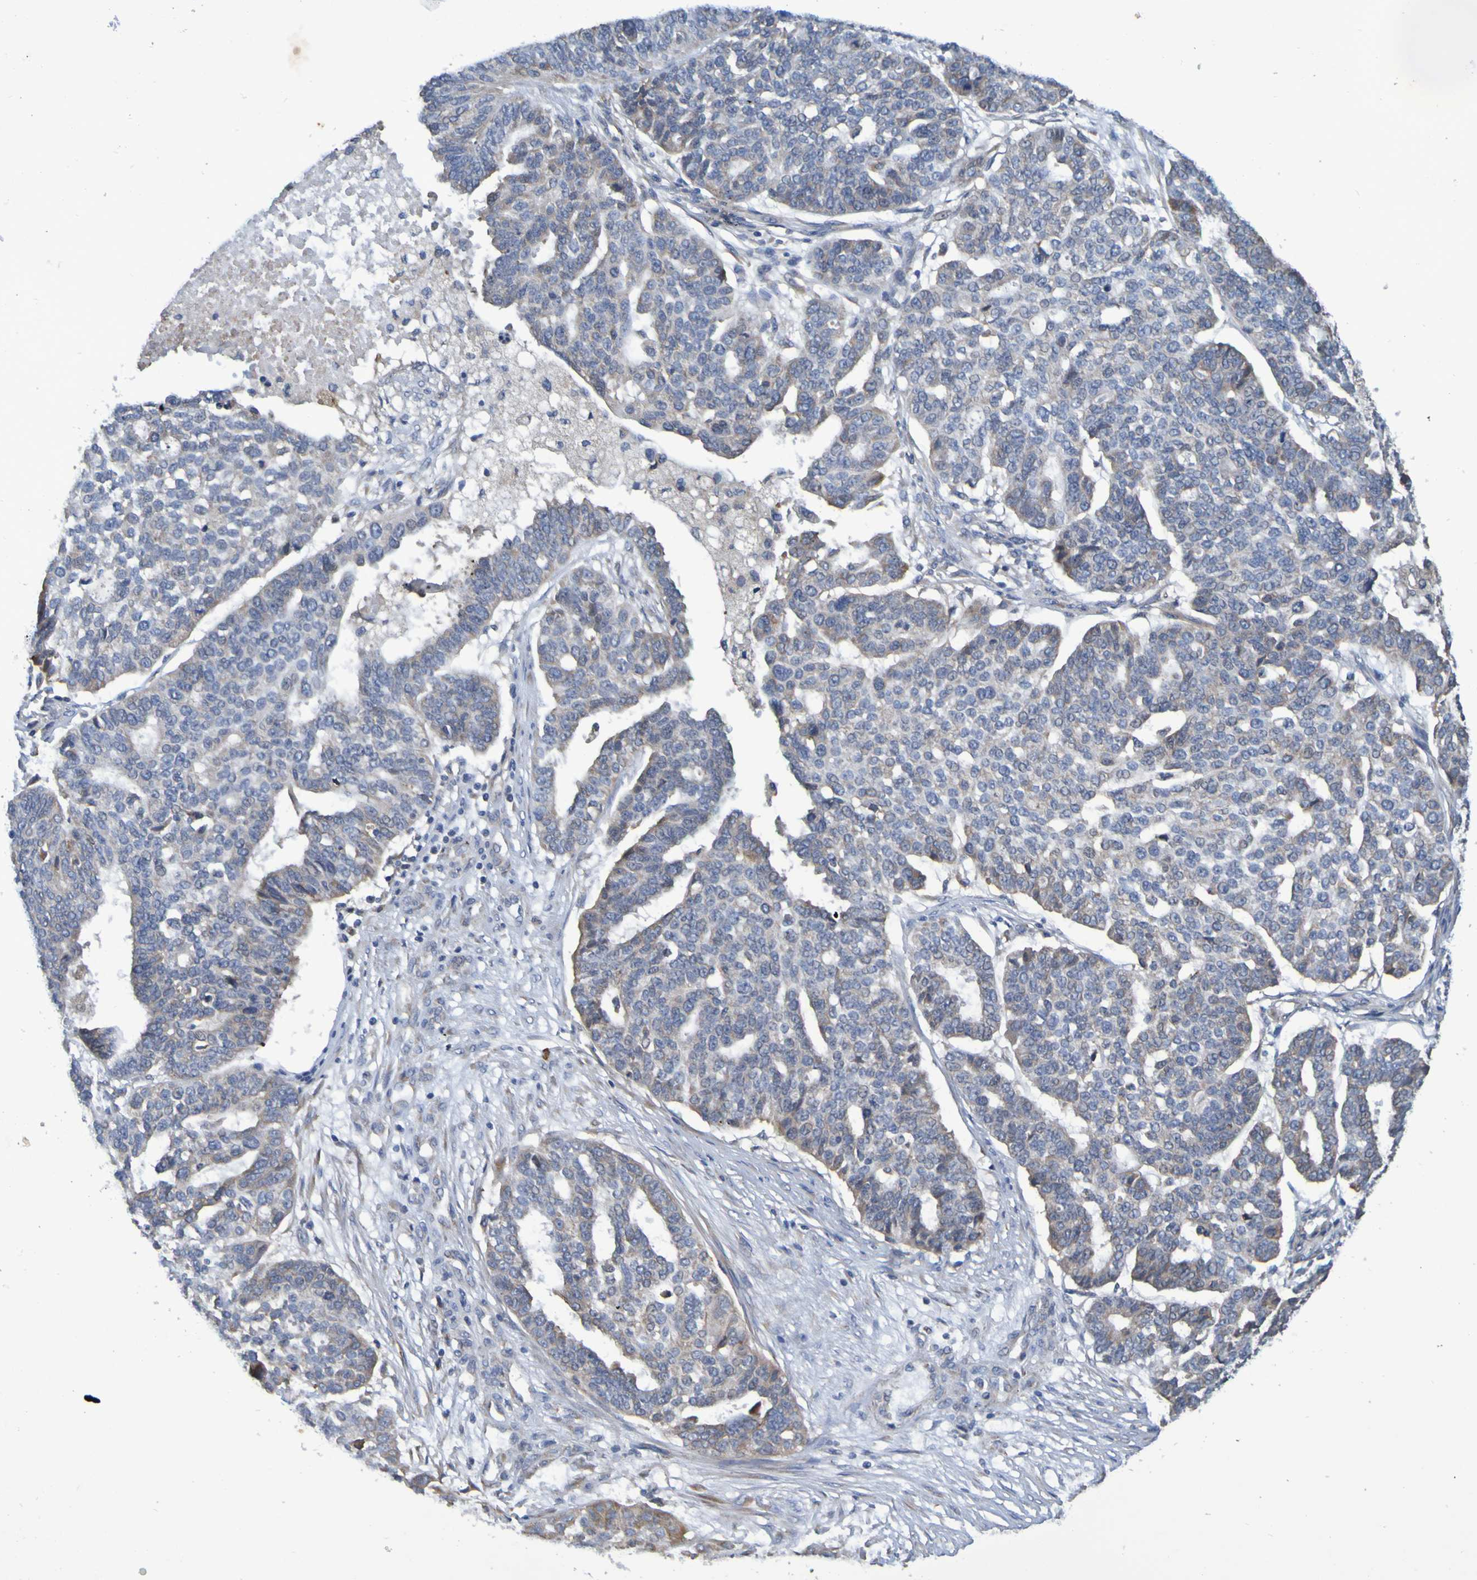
{"staining": {"intensity": "weak", "quantity": "25%-75%", "location": "cytoplasmic/membranous"}, "tissue": "ovarian cancer", "cell_type": "Tumor cells", "image_type": "cancer", "snomed": [{"axis": "morphology", "description": "Cystadenocarcinoma, serous, NOS"}, {"axis": "topography", "description": "Ovary"}], "caption": "Human serous cystadenocarcinoma (ovarian) stained for a protein (brown) shows weak cytoplasmic/membranous positive staining in about 25%-75% of tumor cells.", "gene": "CLDN18", "patient": {"sex": "female", "age": 59}}